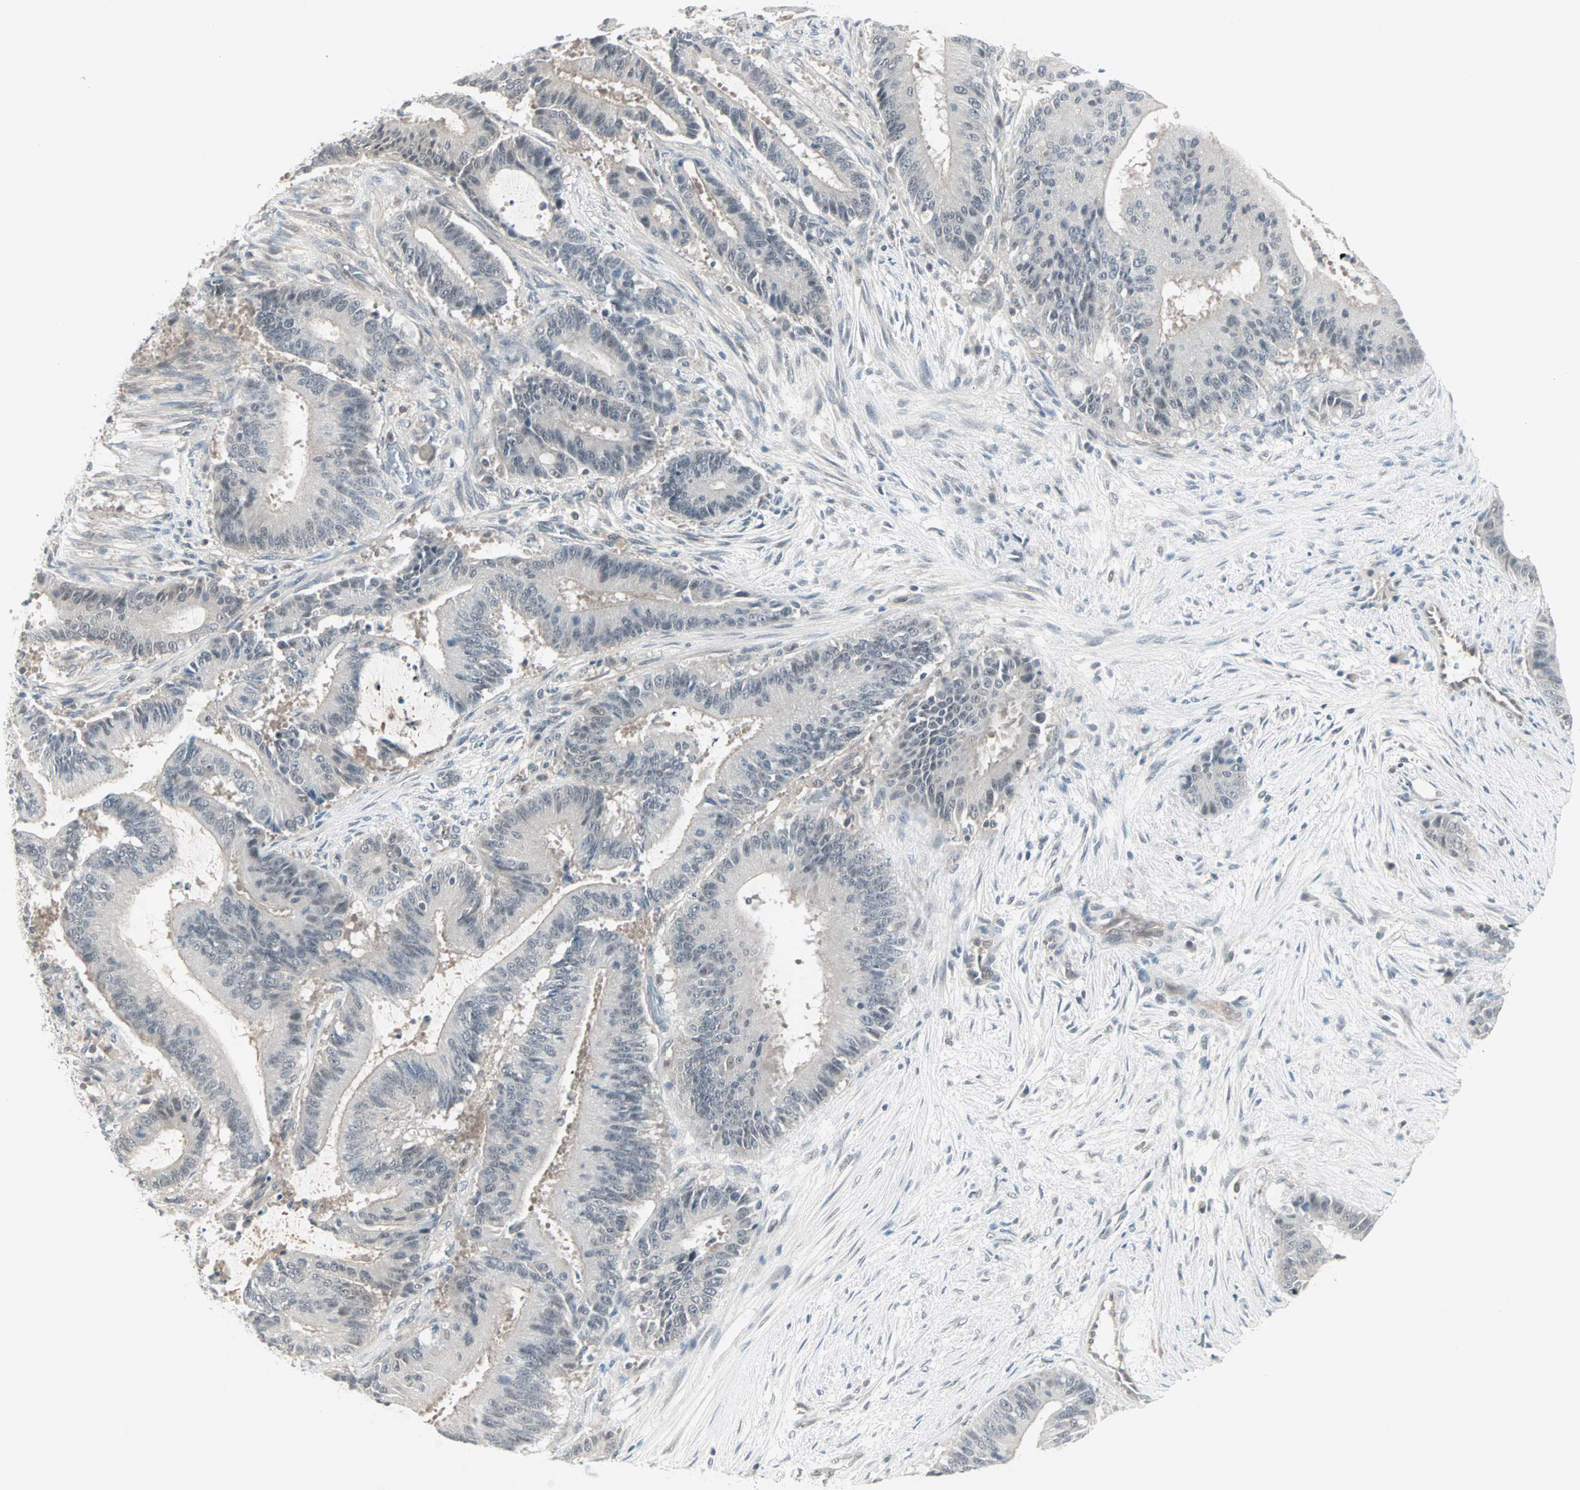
{"staining": {"intensity": "negative", "quantity": "none", "location": "none"}, "tissue": "liver cancer", "cell_type": "Tumor cells", "image_type": "cancer", "snomed": [{"axis": "morphology", "description": "Cholangiocarcinoma"}, {"axis": "topography", "description": "Liver"}], "caption": "Liver cholangiocarcinoma was stained to show a protein in brown. There is no significant positivity in tumor cells.", "gene": "PTPA", "patient": {"sex": "female", "age": 73}}